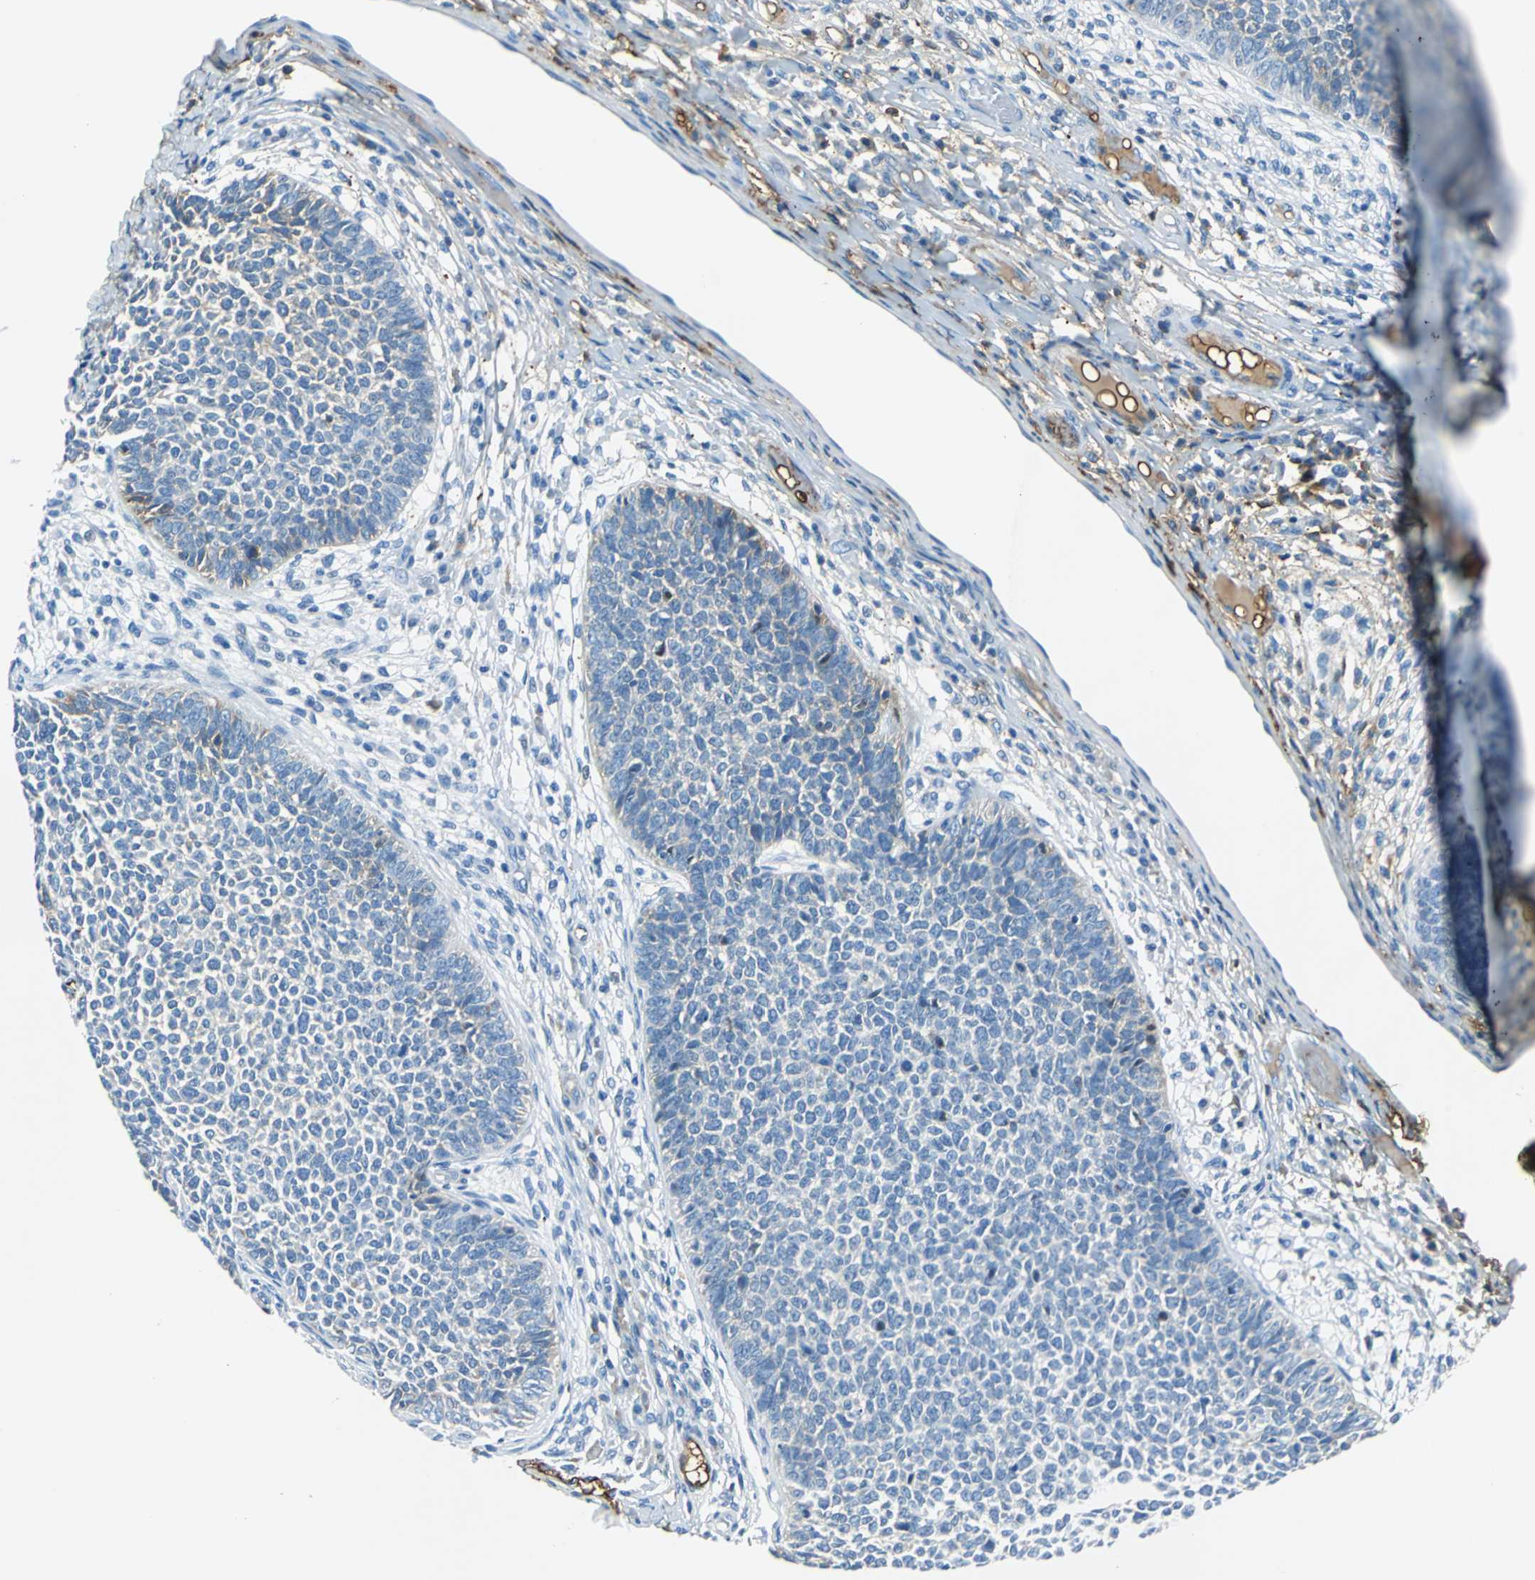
{"staining": {"intensity": "weak", "quantity": "<25%", "location": "cytoplasmic/membranous"}, "tissue": "skin cancer", "cell_type": "Tumor cells", "image_type": "cancer", "snomed": [{"axis": "morphology", "description": "Basal cell carcinoma"}, {"axis": "topography", "description": "Skin"}], "caption": "IHC histopathology image of neoplastic tissue: human skin cancer (basal cell carcinoma) stained with DAB (3,3'-diaminobenzidine) demonstrates no significant protein staining in tumor cells.", "gene": "ALB", "patient": {"sex": "female", "age": 84}}